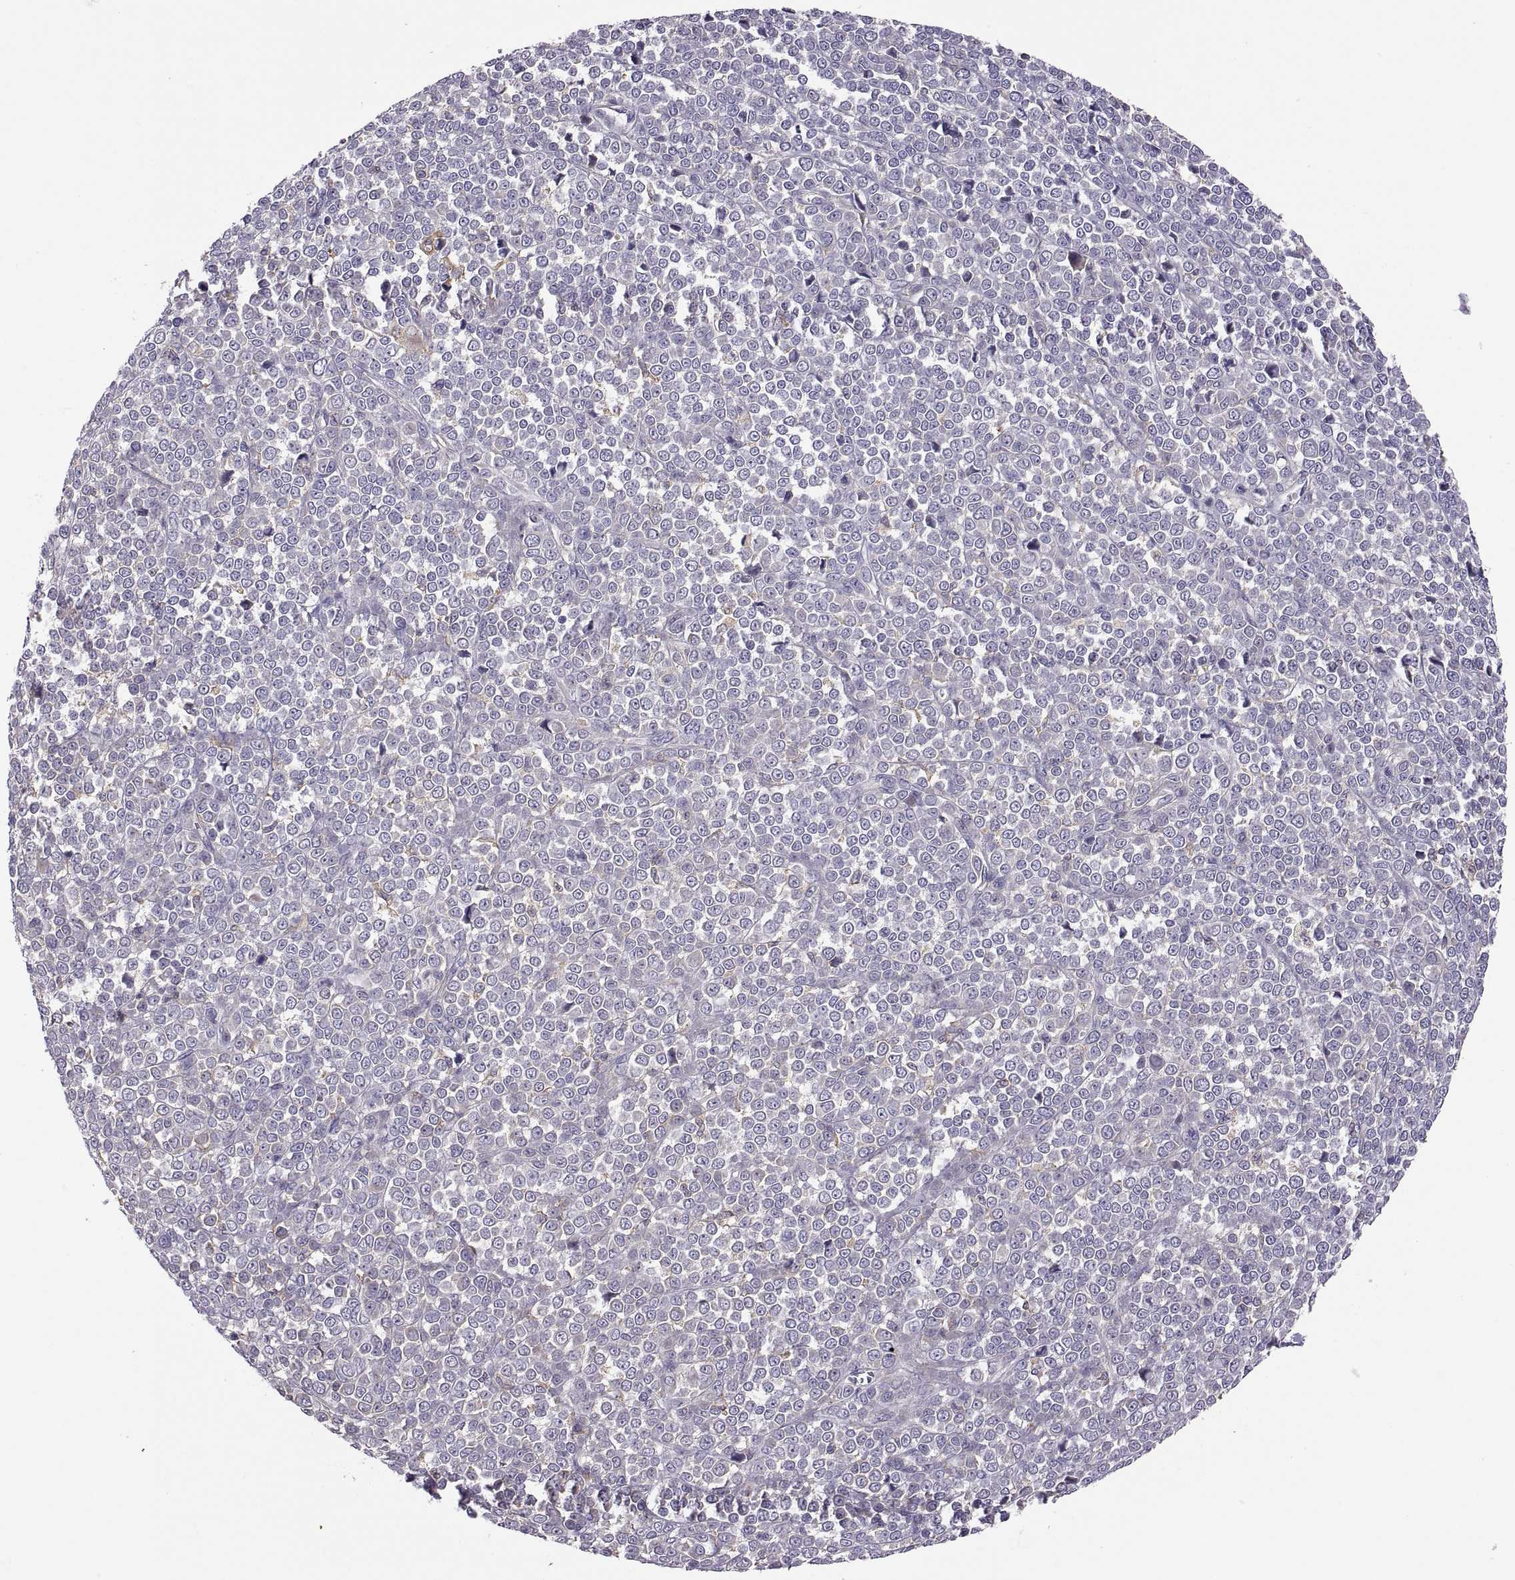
{"staining": {"intensity": "negative", "quantity": "none", "location": "none"}, "tissue": "melanoma", "cell_type": "Tumor cells", "image_type": "cancer", "snomed": [{"axis": "morphology", "description": "Malignant melanoma, NOS"}, {"axis": "topography", "description": "Skin"}], "caption": "The photomicrograph reveals no significant staining in tumor cells of melanoma.", "gene": "SPATA32", "patient": {"sex": "female", "age": 95}}